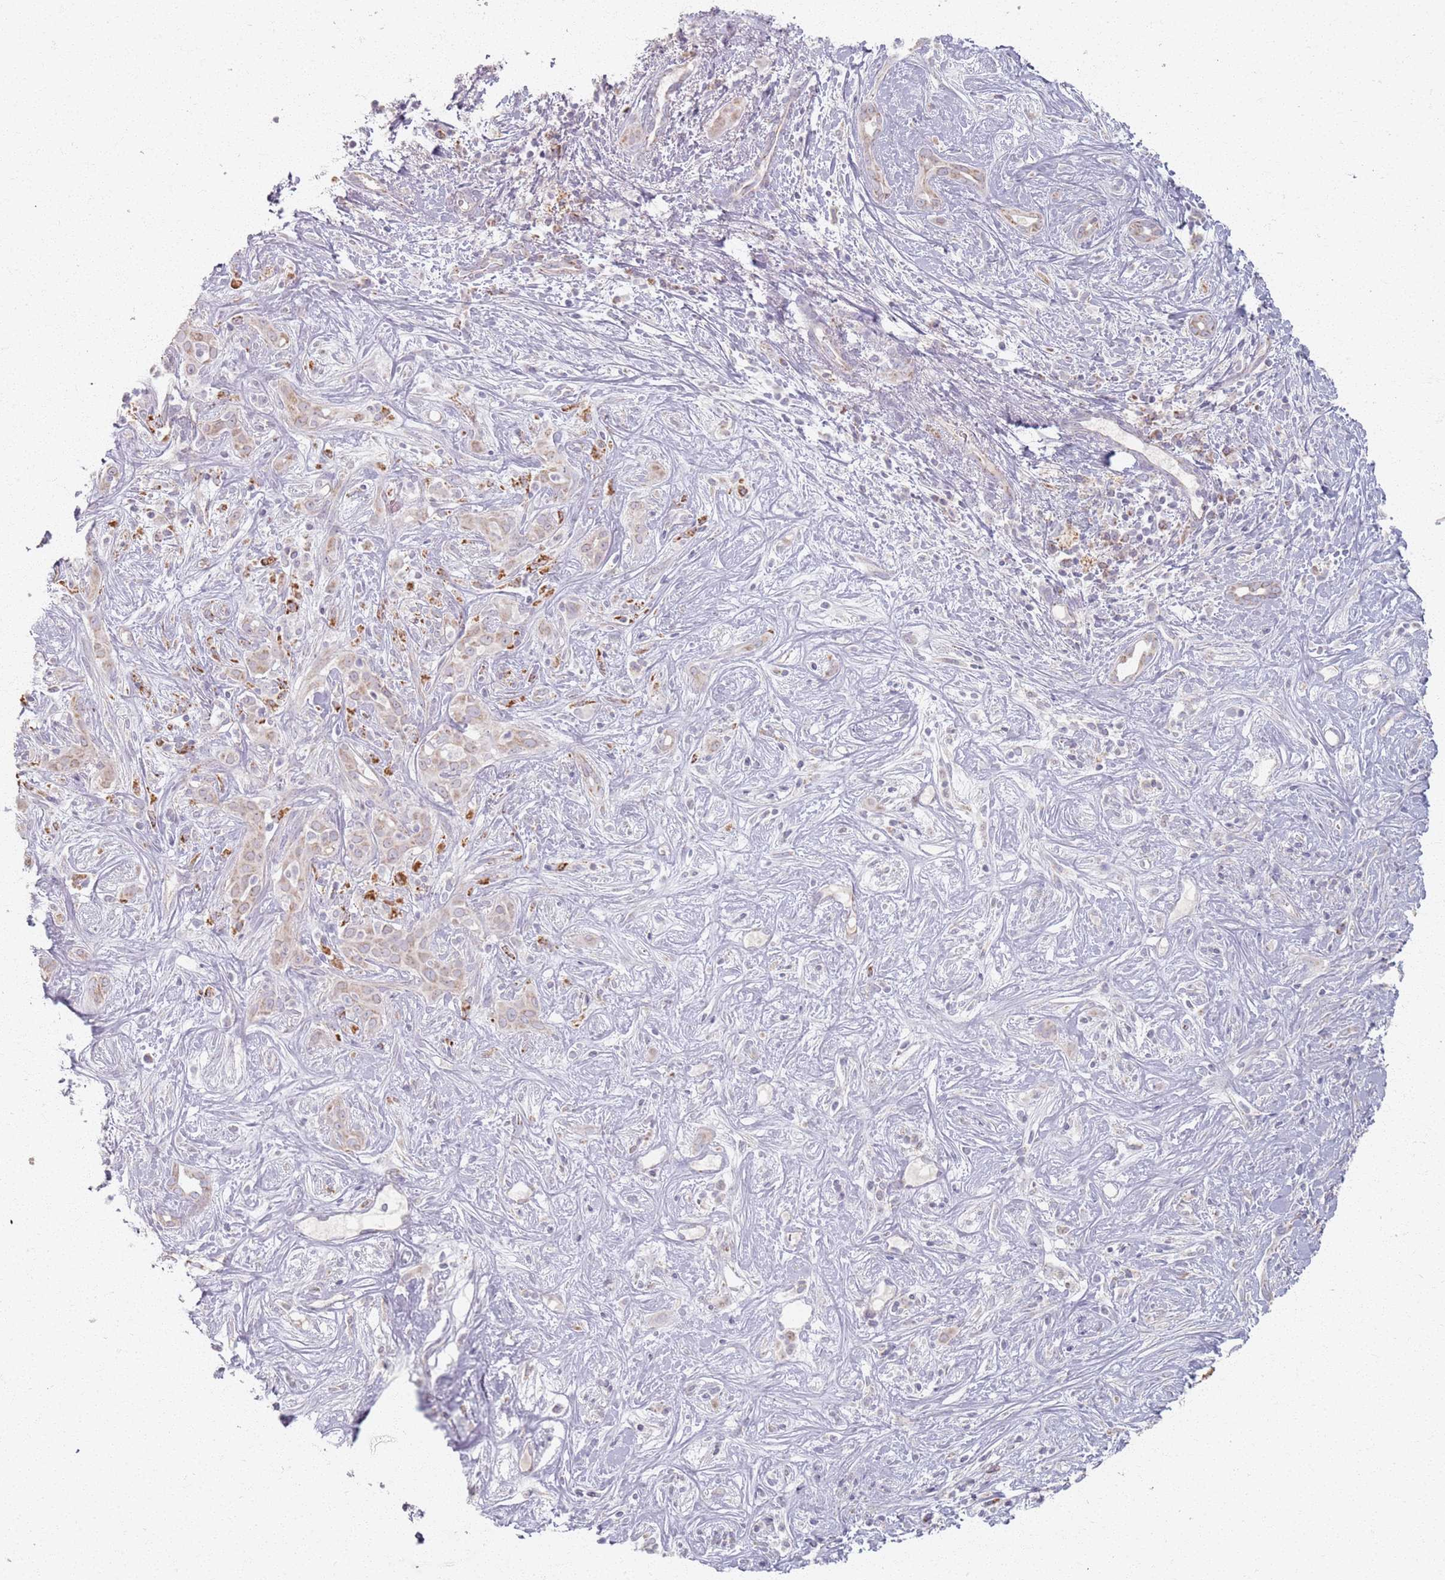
{"staining": {"intensity": "negative", "quantity": "none", "location": "none"}, "tissue": "liver cancer", "cell_type": "Tumor cells", "image_type": "cancer", "snomed": [{"axis": "morphology", "description": "Cholangiocarcinoma"}, {"axis": "topography", "description": "Liver"}], "caption": "Liver cancer stained for a protein using IHC displays no staining tumor cells.", "gene": "PKD2L2", "patient": {"sex": "male", "age": 67}}